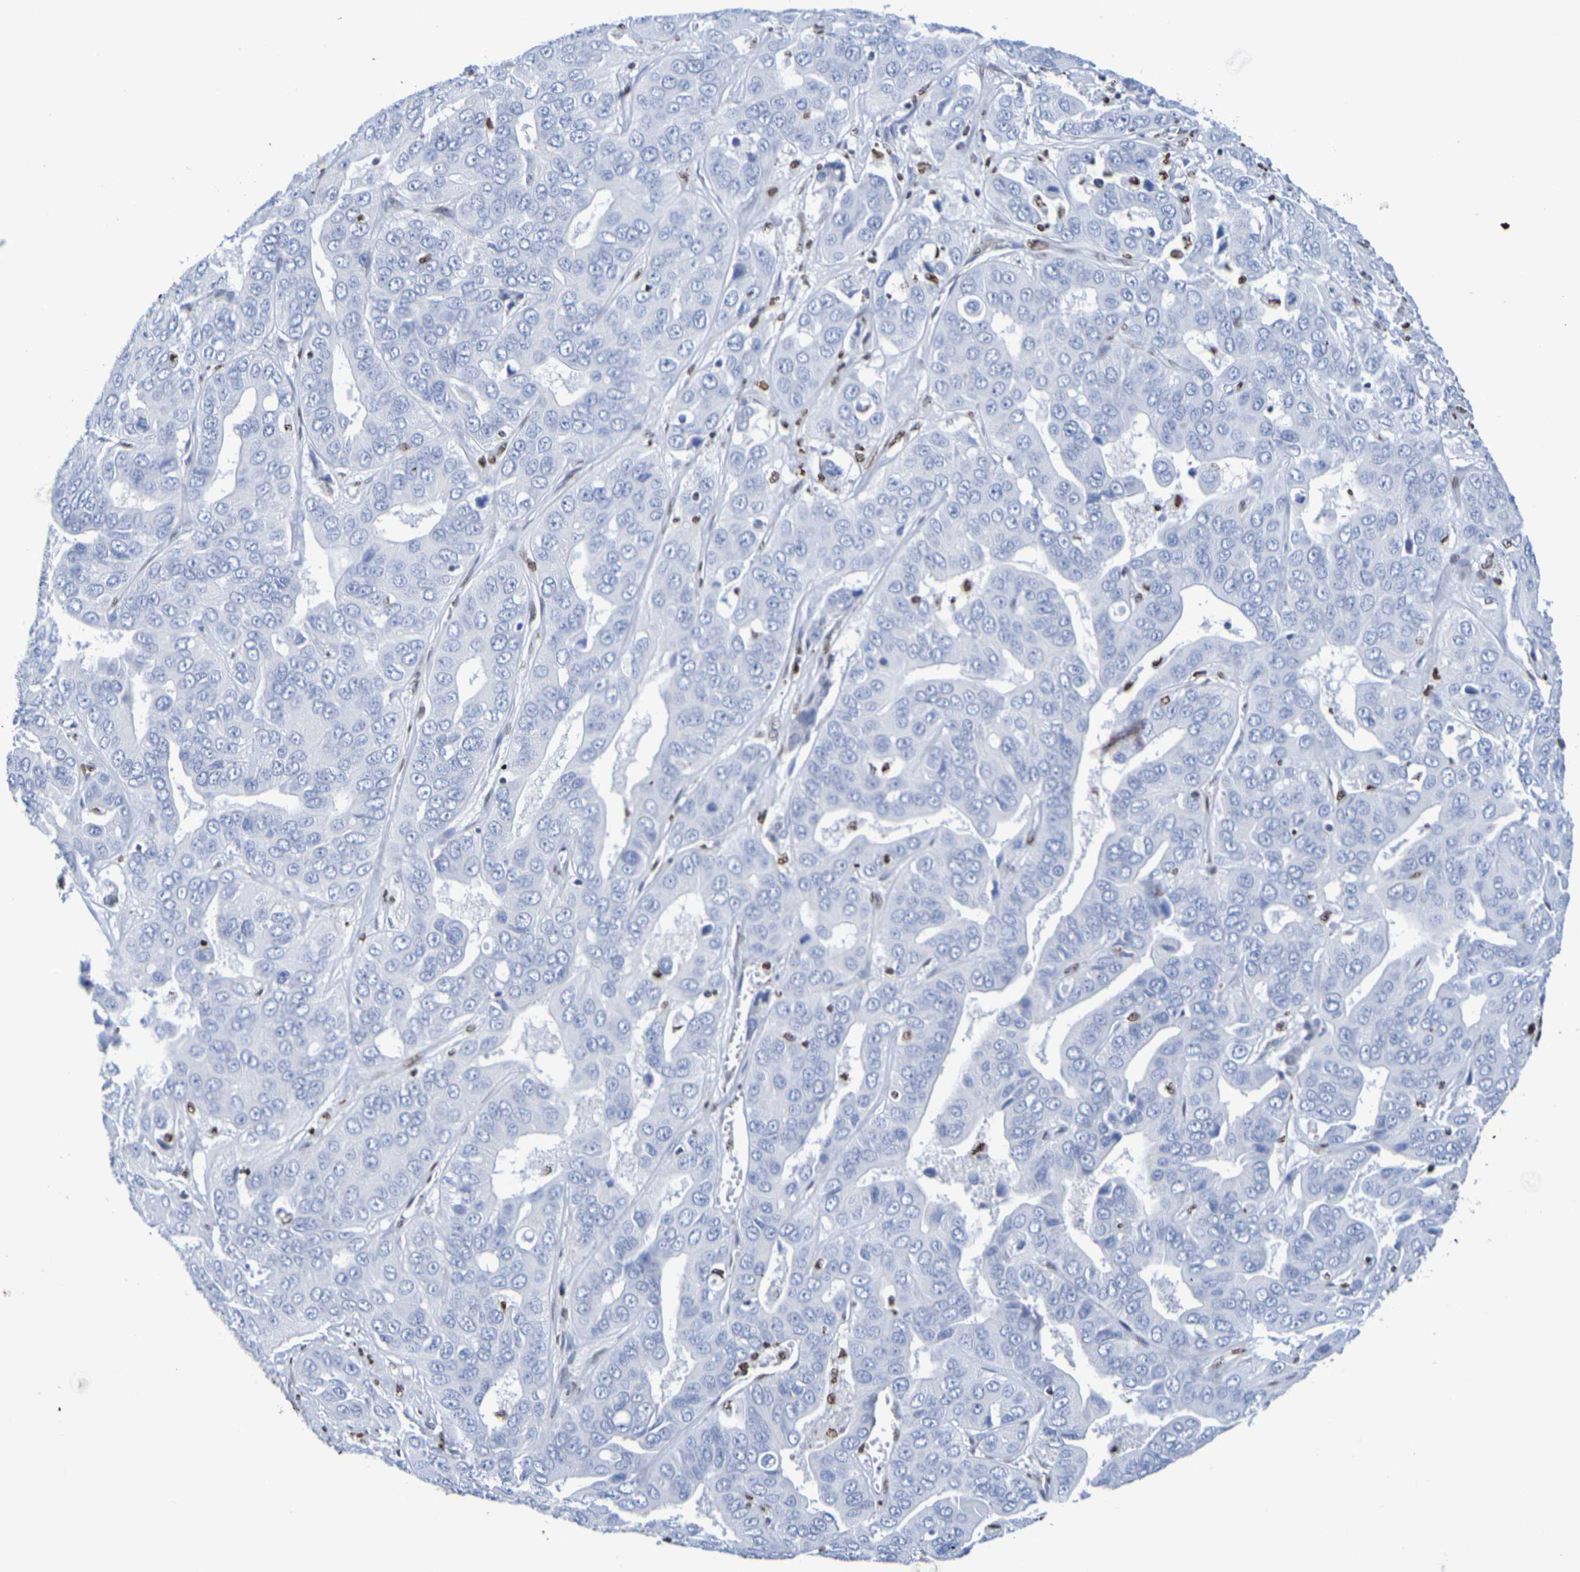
{"staining": {"intensity": "negative", "quantity": "none", "location": "none"}, "tissue": "liver cancer", "cell_type": "Tumor cells", "image_type": "cancer", "snomed": [{"axis": "morphology", "description": "Cholangiocarcinoma"}, {"axis": "topography", "description": "Liver"}], "caption": "The photomicrograph demonstrates no significant expression in tumor cells of liver cancer (cholangiocarcinoma).", "gene": "H1-5", "patient": {"sex": "female", "age": 52}}